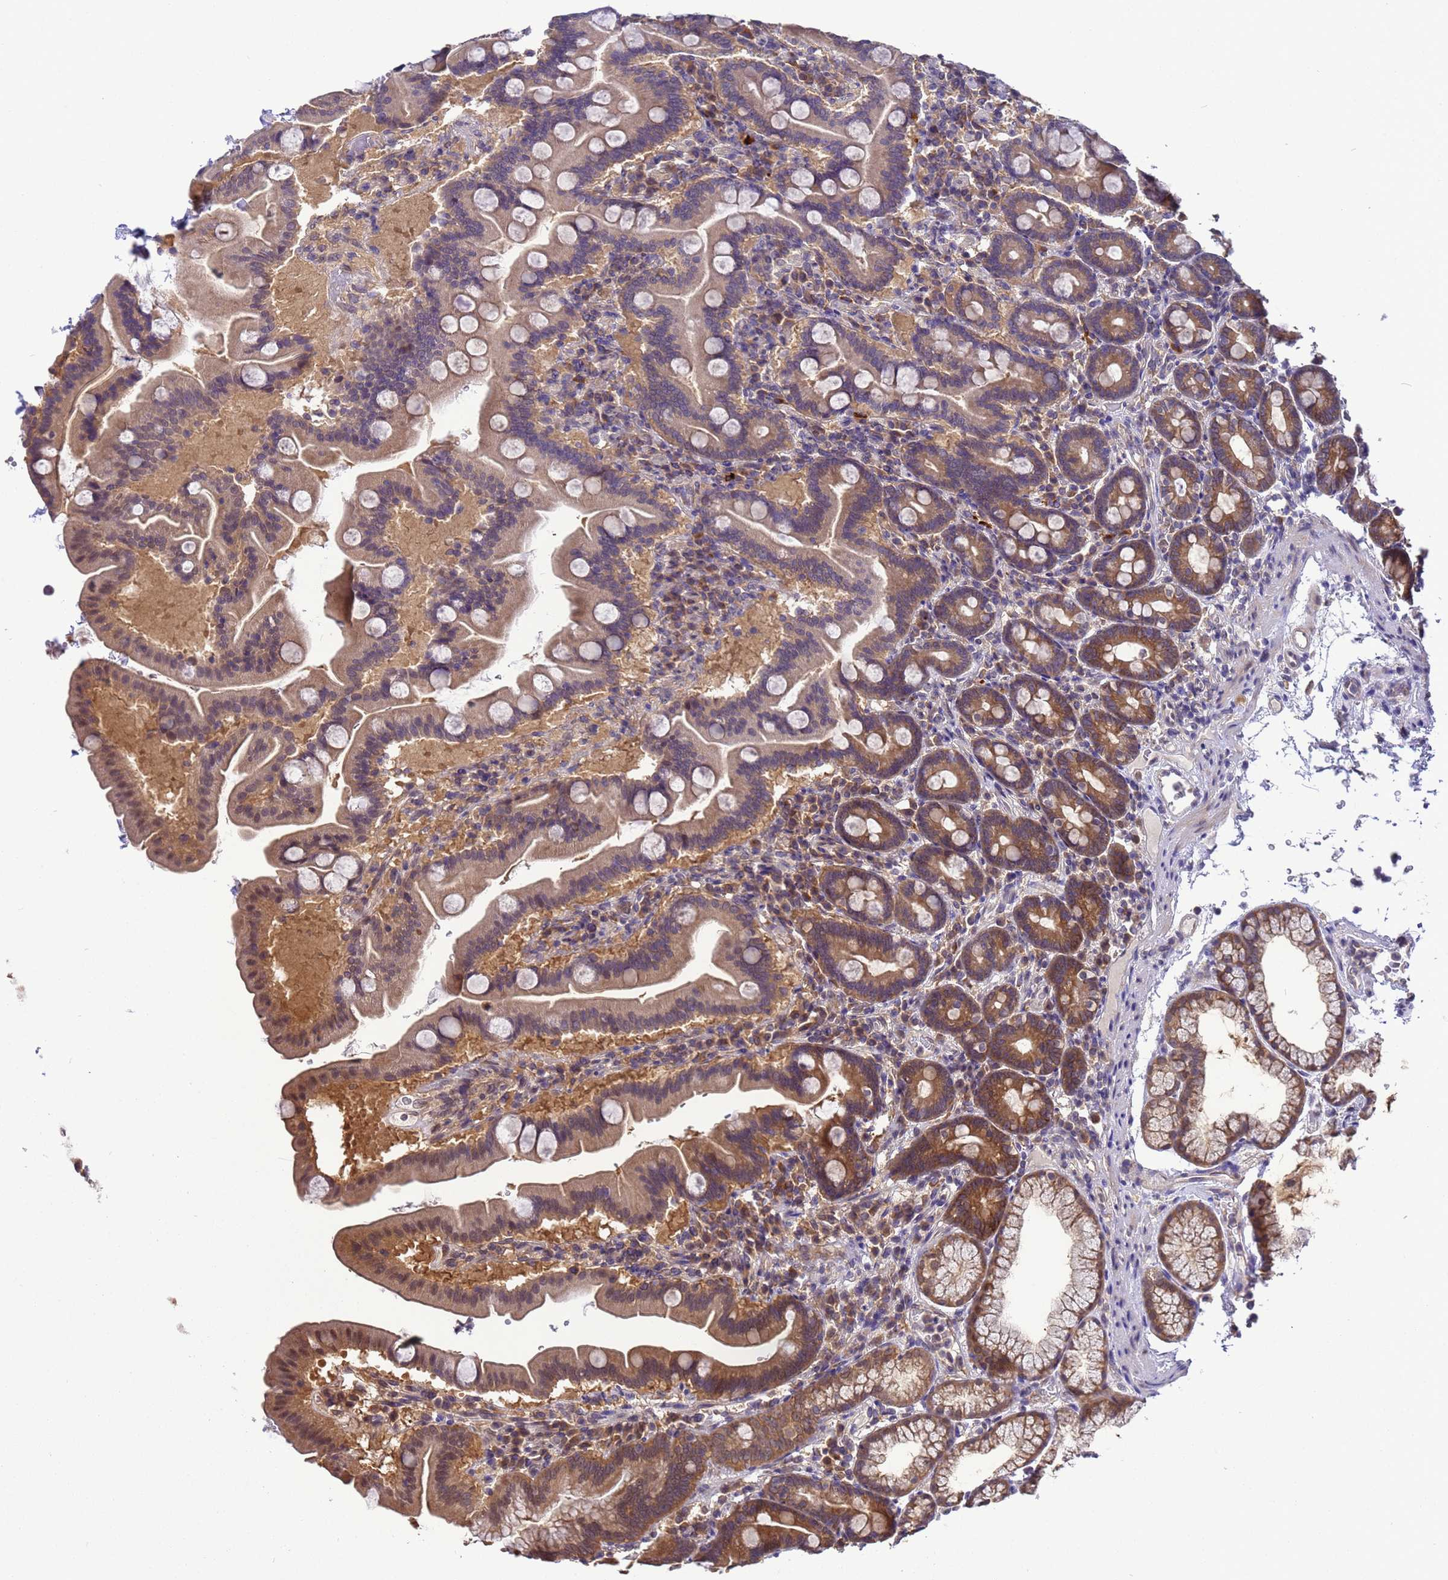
{"staining": {"intensity": "moderate", "quantity": ">75%", "location": "cytoplasmic/membranous,nuclear"}, "tissue": "duodenum", "cell_type": "Glandular cells", "image_type": "normal", "snomed": [{"axis": "morphology", "description": "Normal tissue, NOS"}, {"axis": "topography", "description": "Duodenum"}], "caption": "Moderate cytoplasmic/membranous,nuclear expression for a protein is identified in about >75% of glandular cells of unremarkable duodenum using immunohistochemistry (IHC).", "gene": "ZFP69B", "patient": {"sex": "male", "age": 54}}